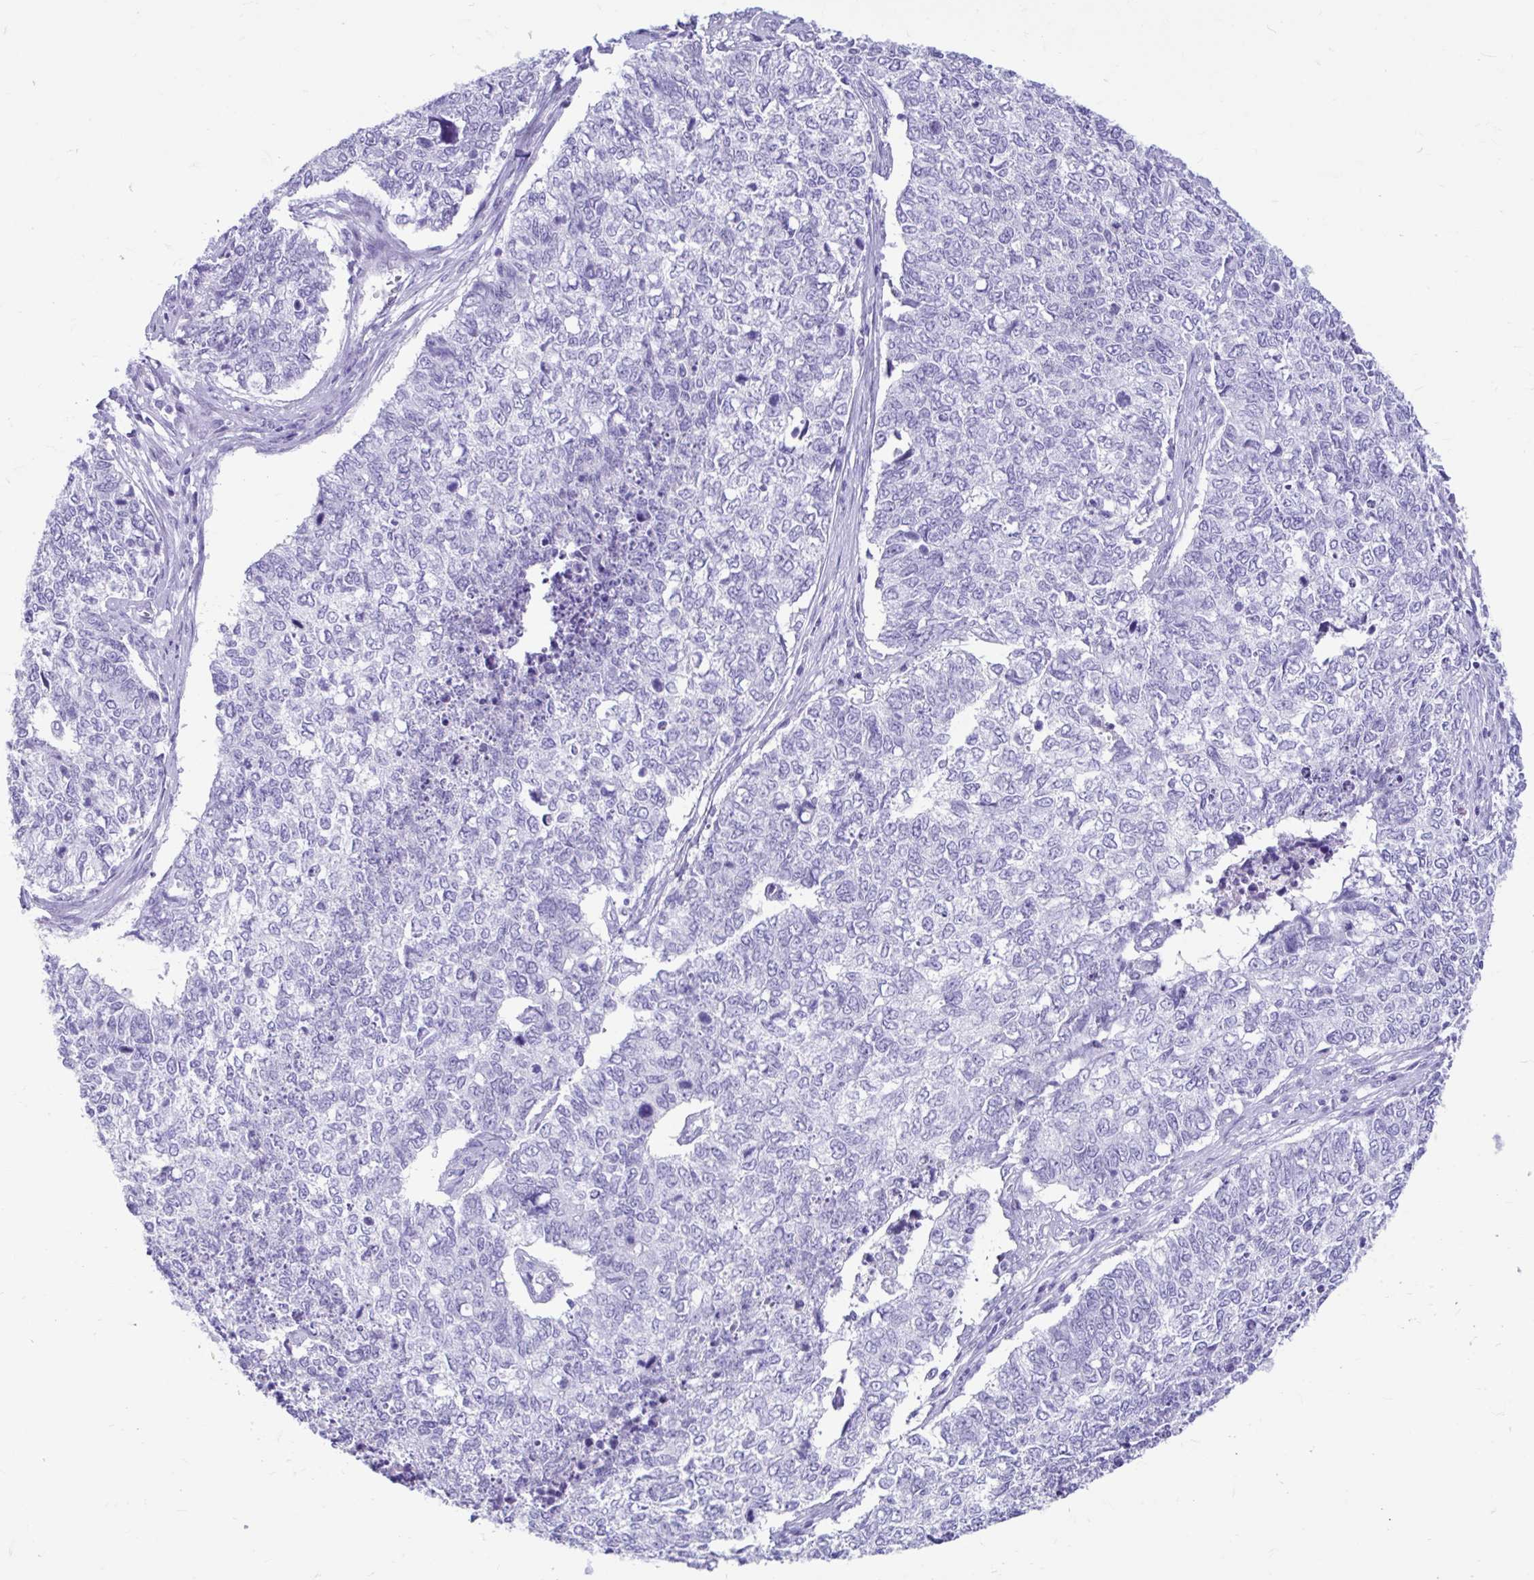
{"staining": {"intensity": "negative", "quantity": "none", "location": "none"}, "tissue": "cervical cancer", "cell_type": "Tumor cells", "image_type": "cancer", "snomed": [{"axis": "morphology", "description": "Adenocarcinoma, NOS"}, {"axis": "topography", "description": "Cervix"}], "caption": "Human cervical adenocarcinoma stained for a protein using IHC displays no positivity in tumor cells.", "gene": "SMIM9", "patient": {"sex": "female", "age": 63}}